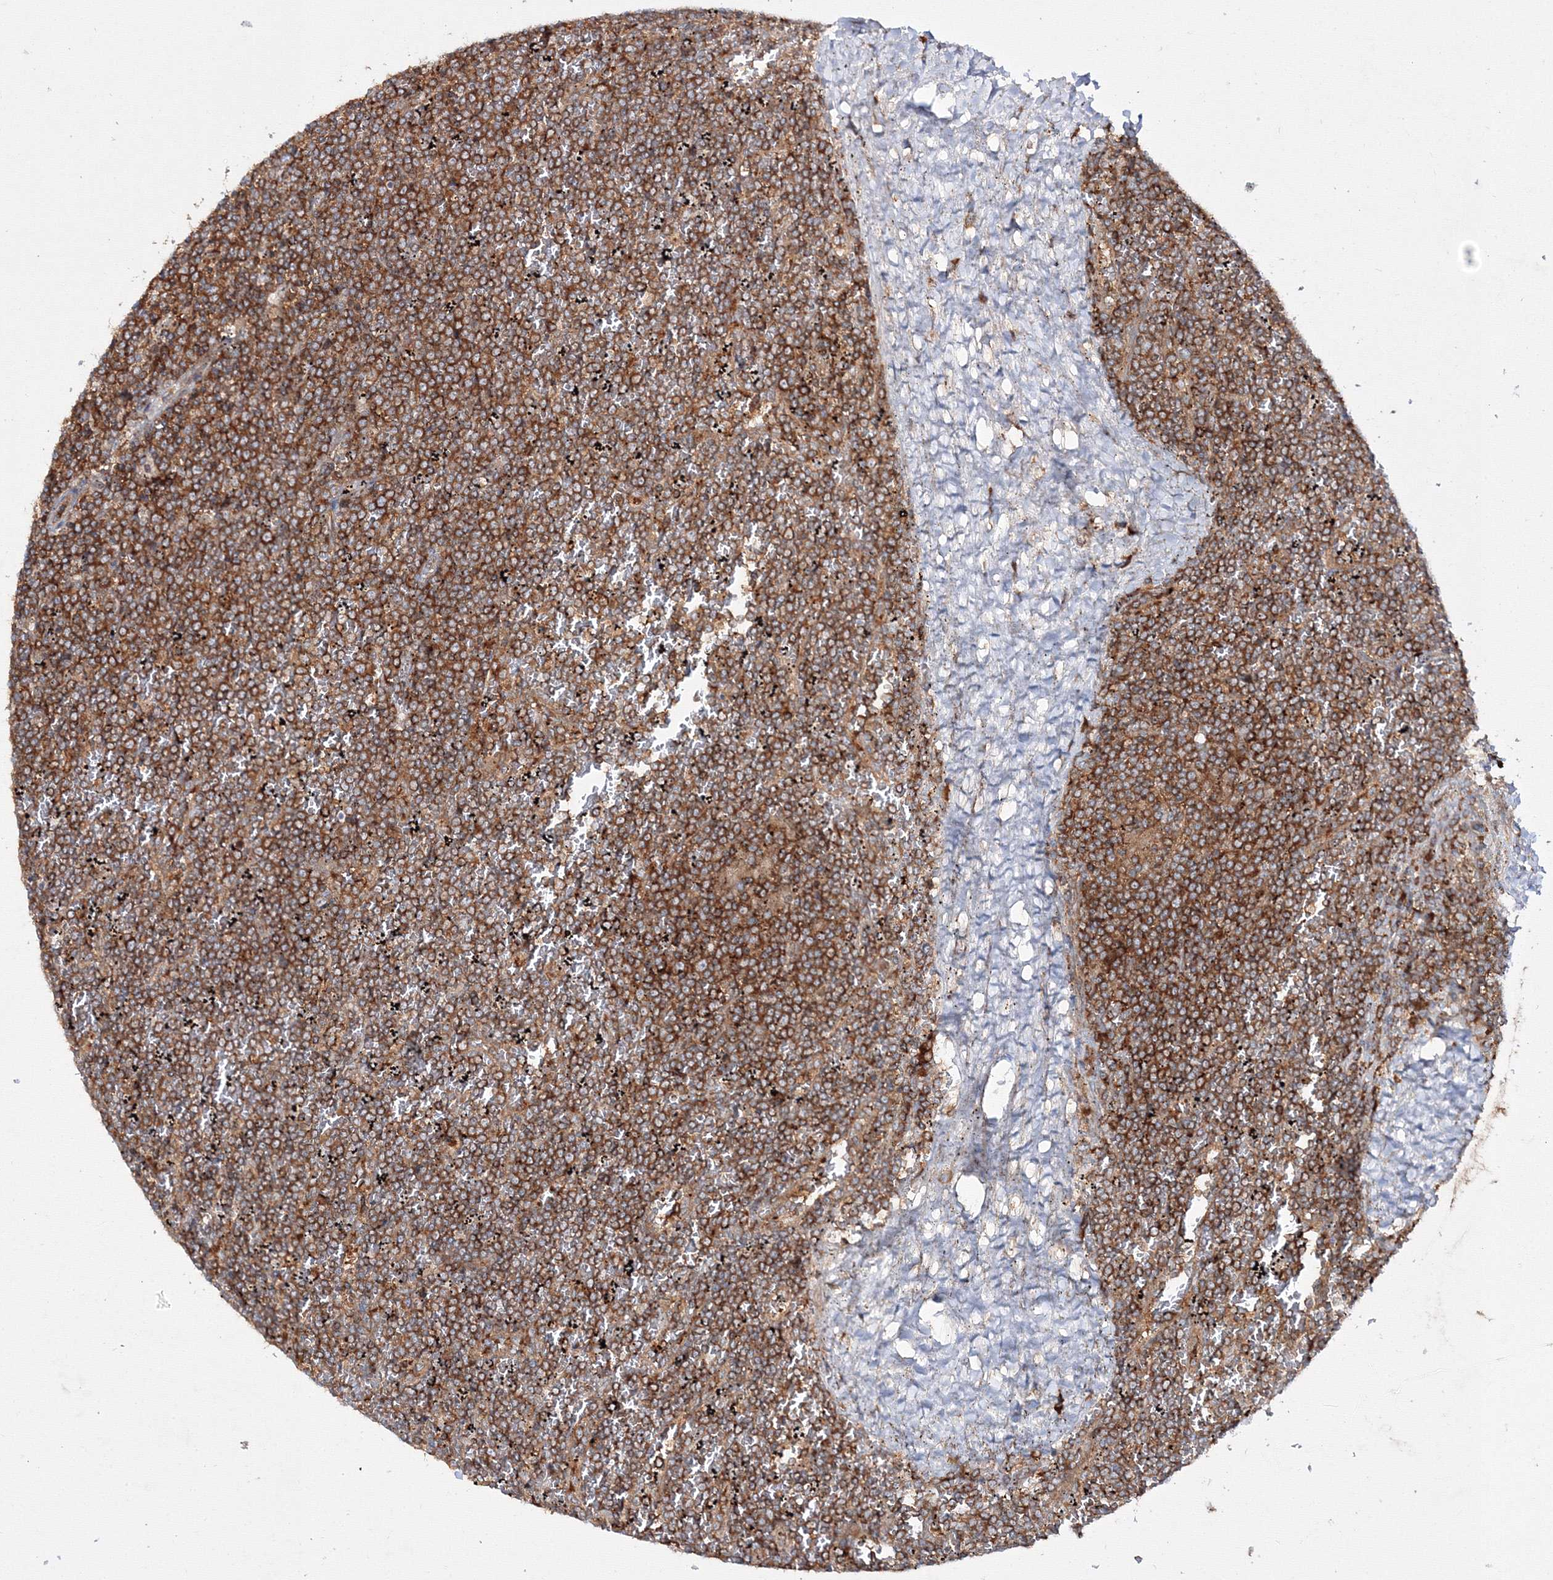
{"staining": {"intensity": "strong", "quantity": ">75%", "location": "cytoplasmic/membranous"}, "tissue": "lymphoma", "cell_type": "Tumor cells", "image_type": "cancer", "snomed": [{"axis": "morphology", "description": "Malignant lymphoma, non-Hodgkin's type, Low grade"}, {"axis": "topography", "description": "Spleen"}], "caption": "This is a histology image of immunohistochemistry staining of lymphoma, which shows strong staining in the cytoplasmic/membranous of tumor cells.", "gene": "HARS1", "patient": {"sex": "female", "age": 19}}